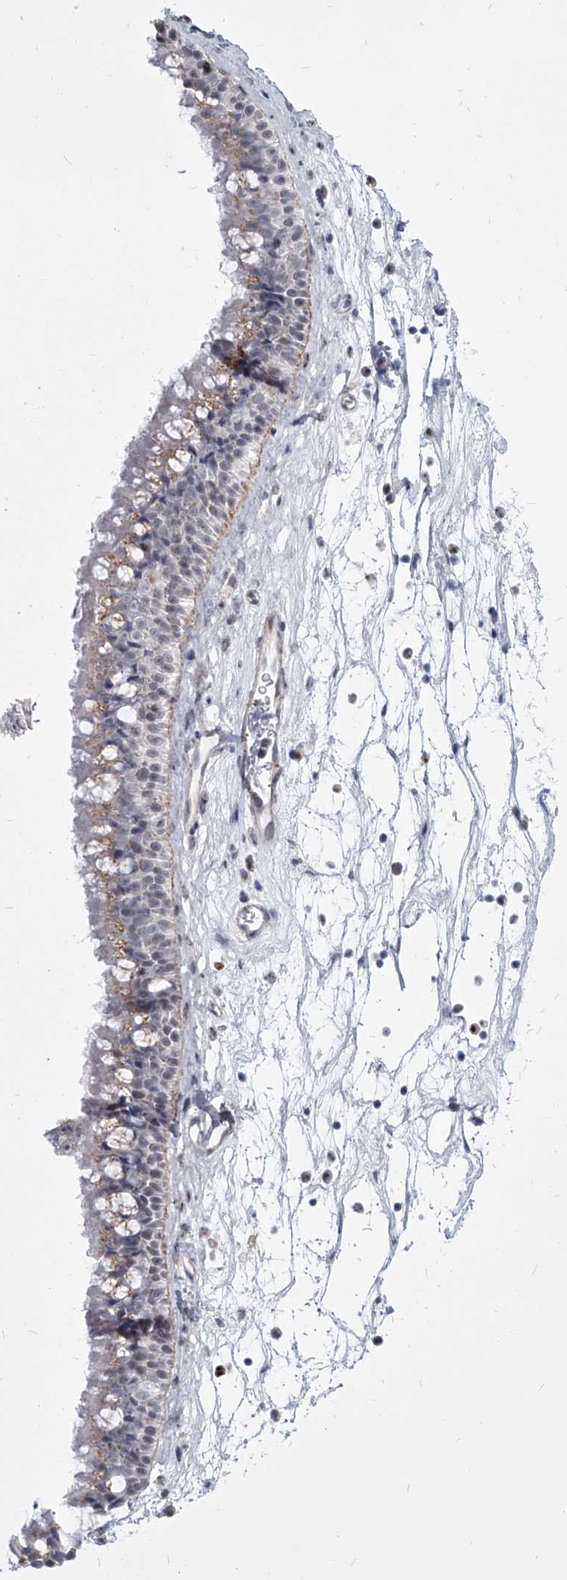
{"staining": {"intensity": "moderate", "quantity": "25%-75%", "location": "cytoplasmic/membranous"}, "tissue": "nasopharynx", "cell_type": "Respiratory epithelial cells", "image_type": "normal", "snomed": [{"axis": "morphology", "description": "Normal tissue, NOS"}, {"axis": "topography", "description": "Nasopharynx"}], "caption": "Immunohistochemistry (IHC) of unremarkable nasopharynx shows medium levels of moderate cytoplasmic/membranous staining in about 25%-75% of respiratory epithelial cells.", "gene": "EVA1C", "patient": {"sex": "male", "age": 64}}